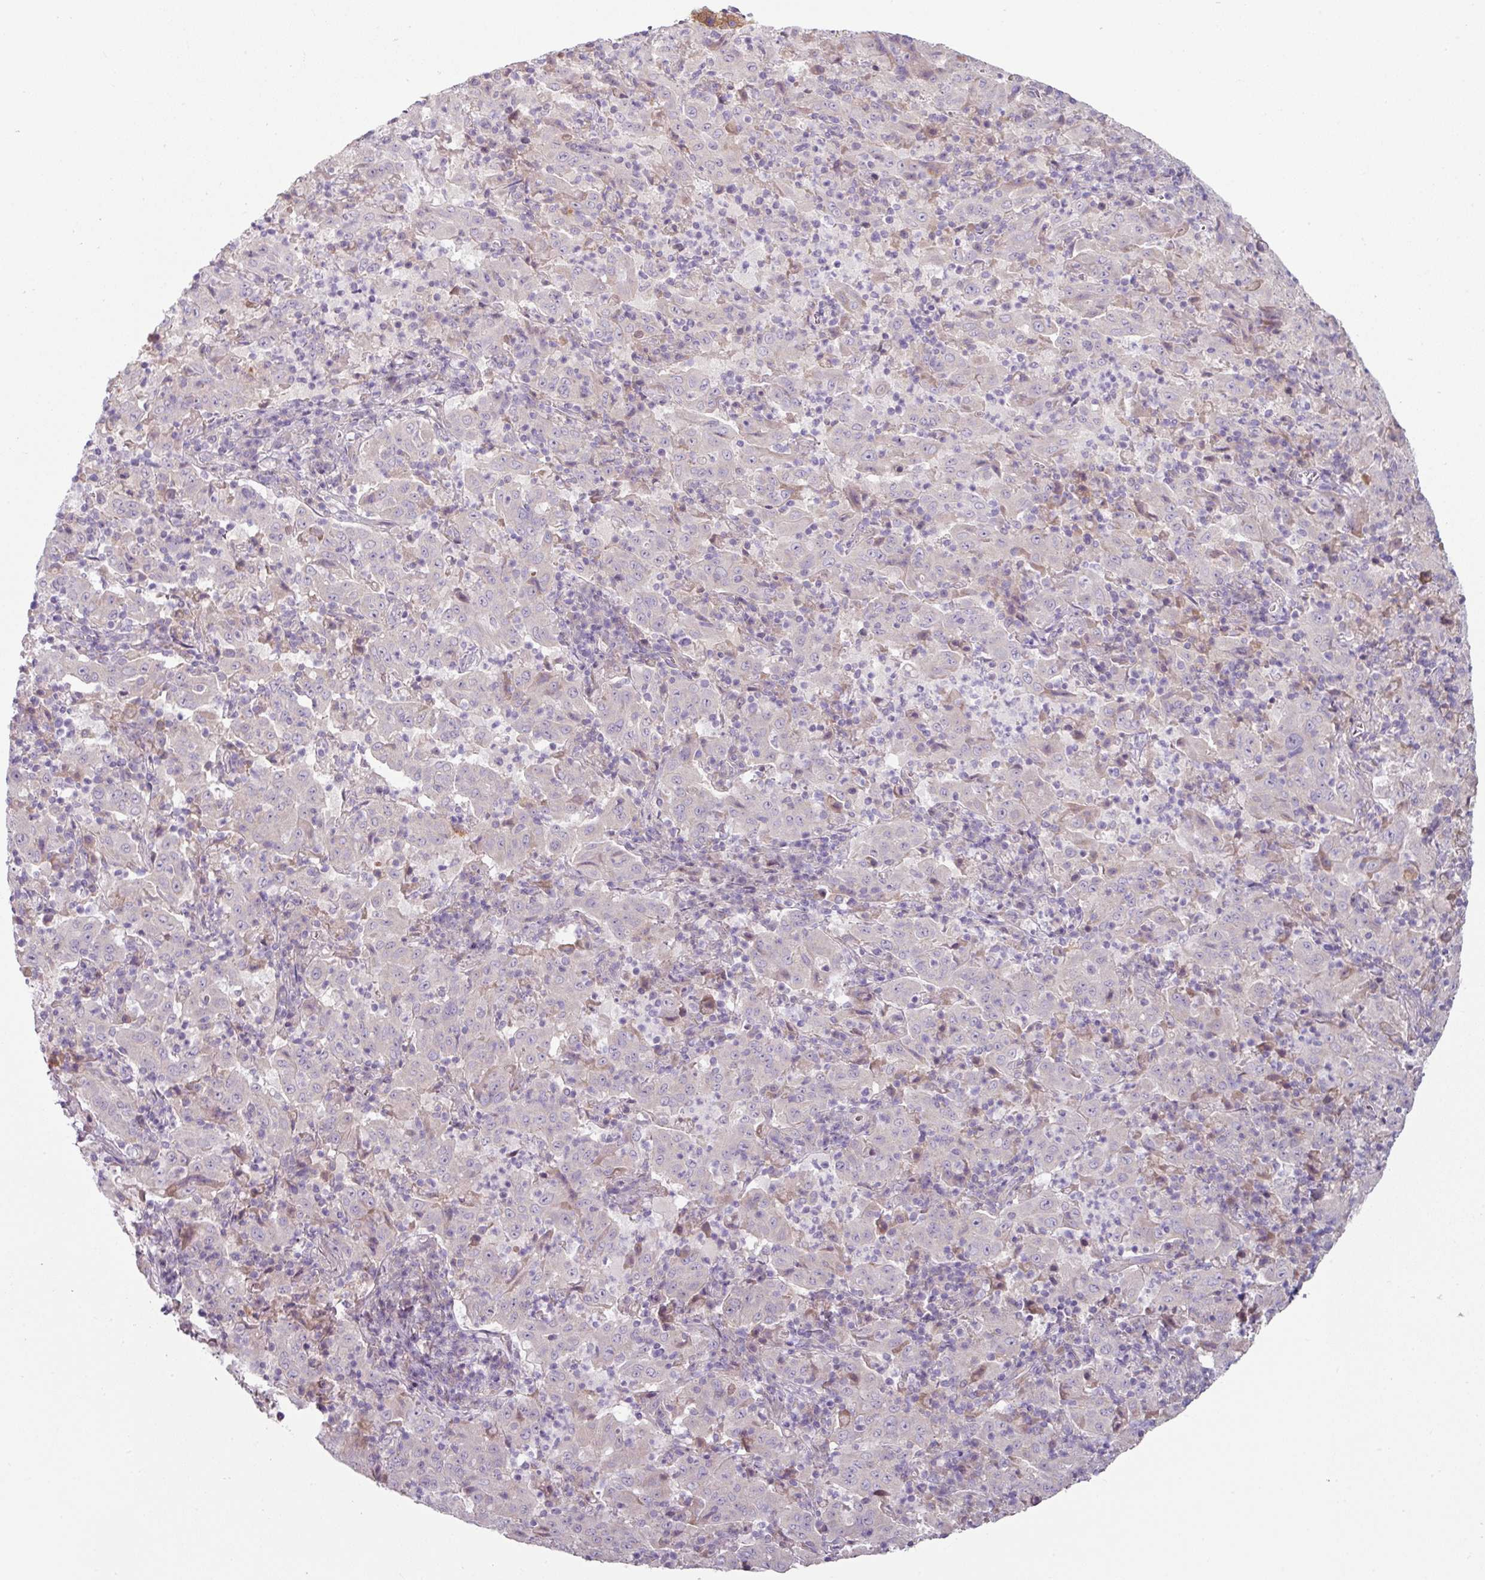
{"staining": {"intensity": "negative", "quantity": "none", "location": "none"}, "tissue": "pancreatic cancer", "cell_type": "Tumor cells", "image_type": "cancer", "snomed": [{"axis": "morphology", "description": "Adenocarcinoma, NOS"}, {"axis": "topography", "description": "Pancreas"}], "caption": "Immunohistochemistry of pancreatic adenocarcinoma displays no staining in tumor cells.", "gene": "MTMR14", "patient": {"sex": "male", "age": 63}}